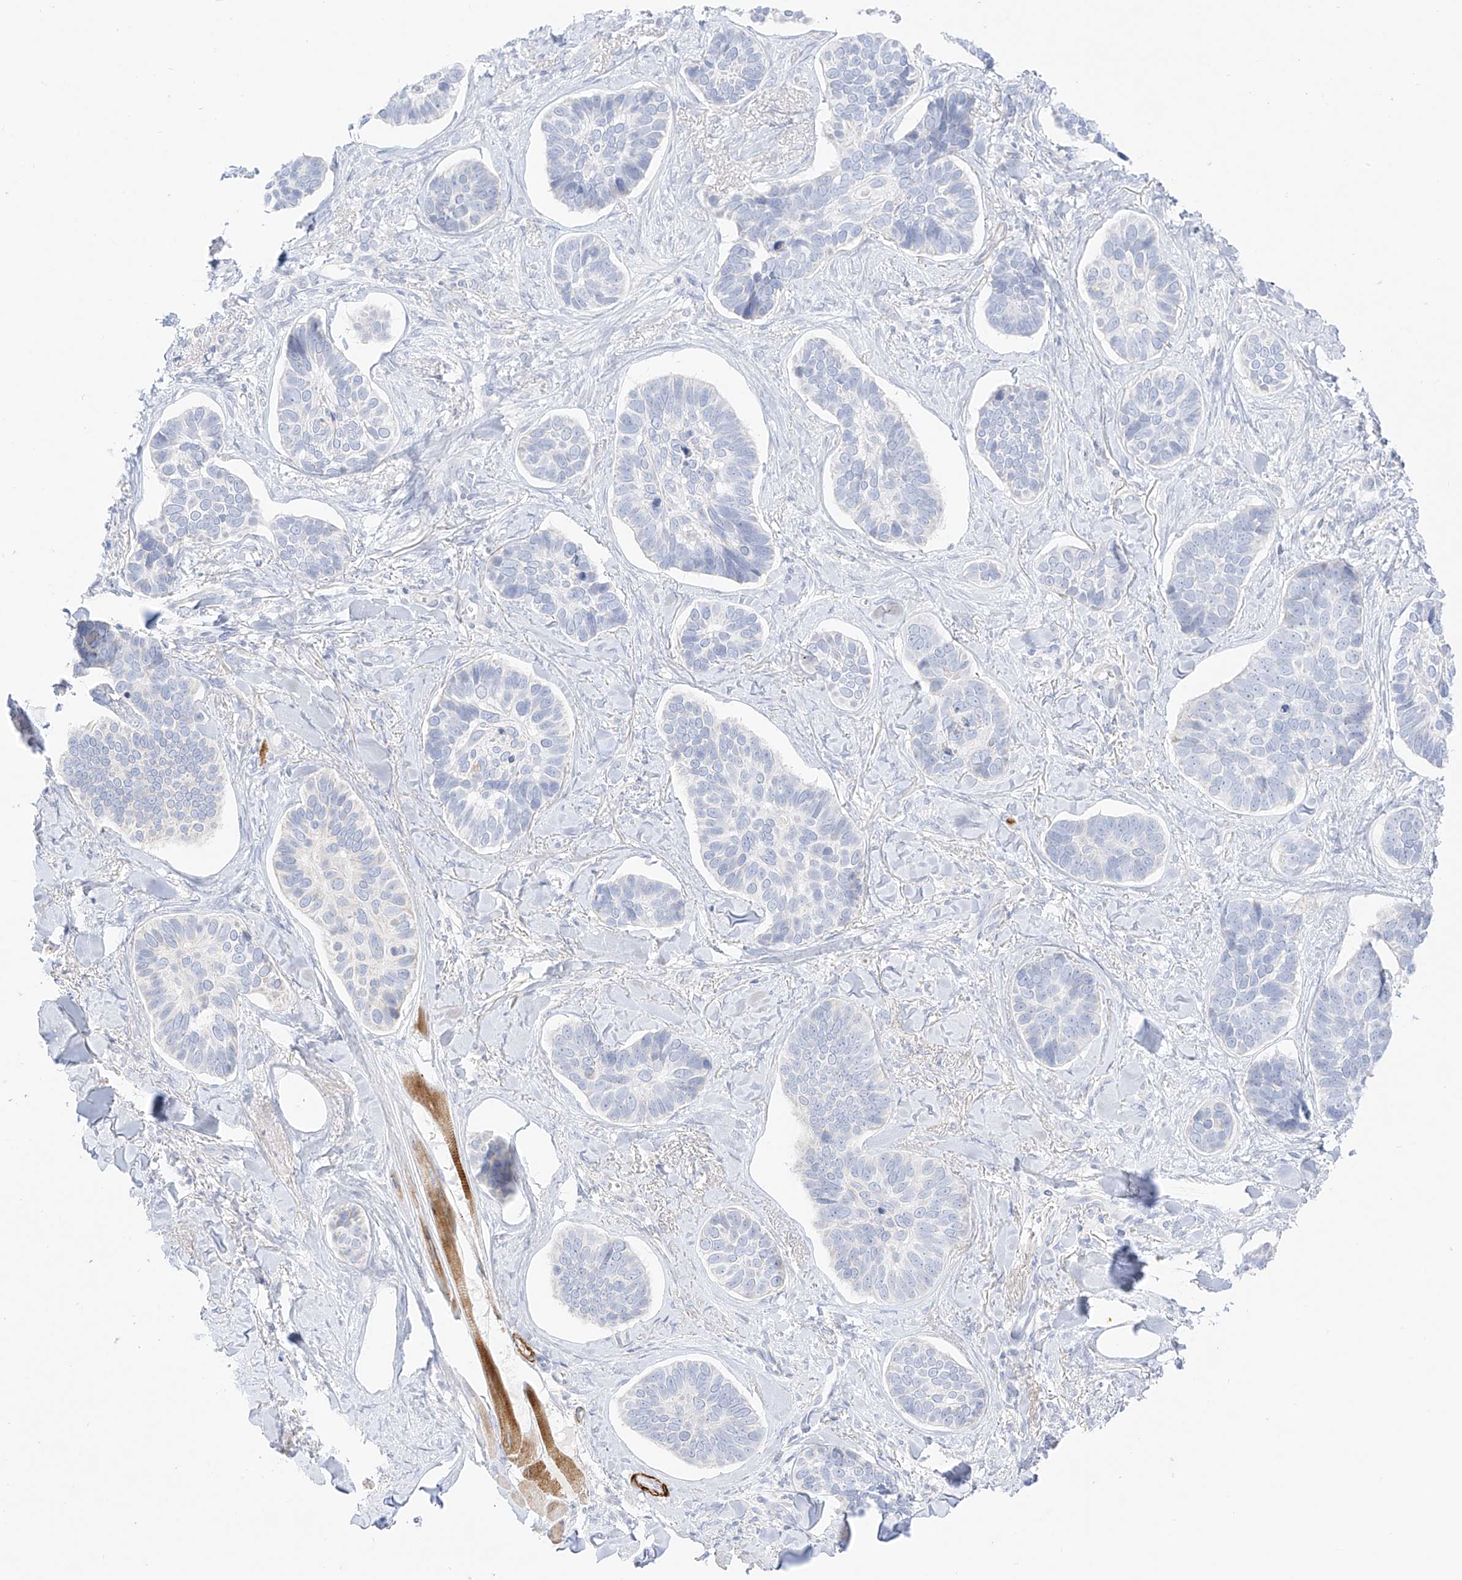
{"staining": {"intensity": "negative", "quantity": "none", "location": "none"}, "tissue": "skin cancer", "cell_type": "Tumor cells", "image_type": "cancer", "snomed": [{"axis": "morphology", "description": "Basal cell carcinoma"}, {"axis": "topography", "description": "Skin"}], "caption": "Tumor cells show no significant protein staining in skin cancer (basal cell carcinoma). (DAB IHC, high magnification).", "gene": "ST3GAL5", "patient": {"sex": "male", "age": 62}}